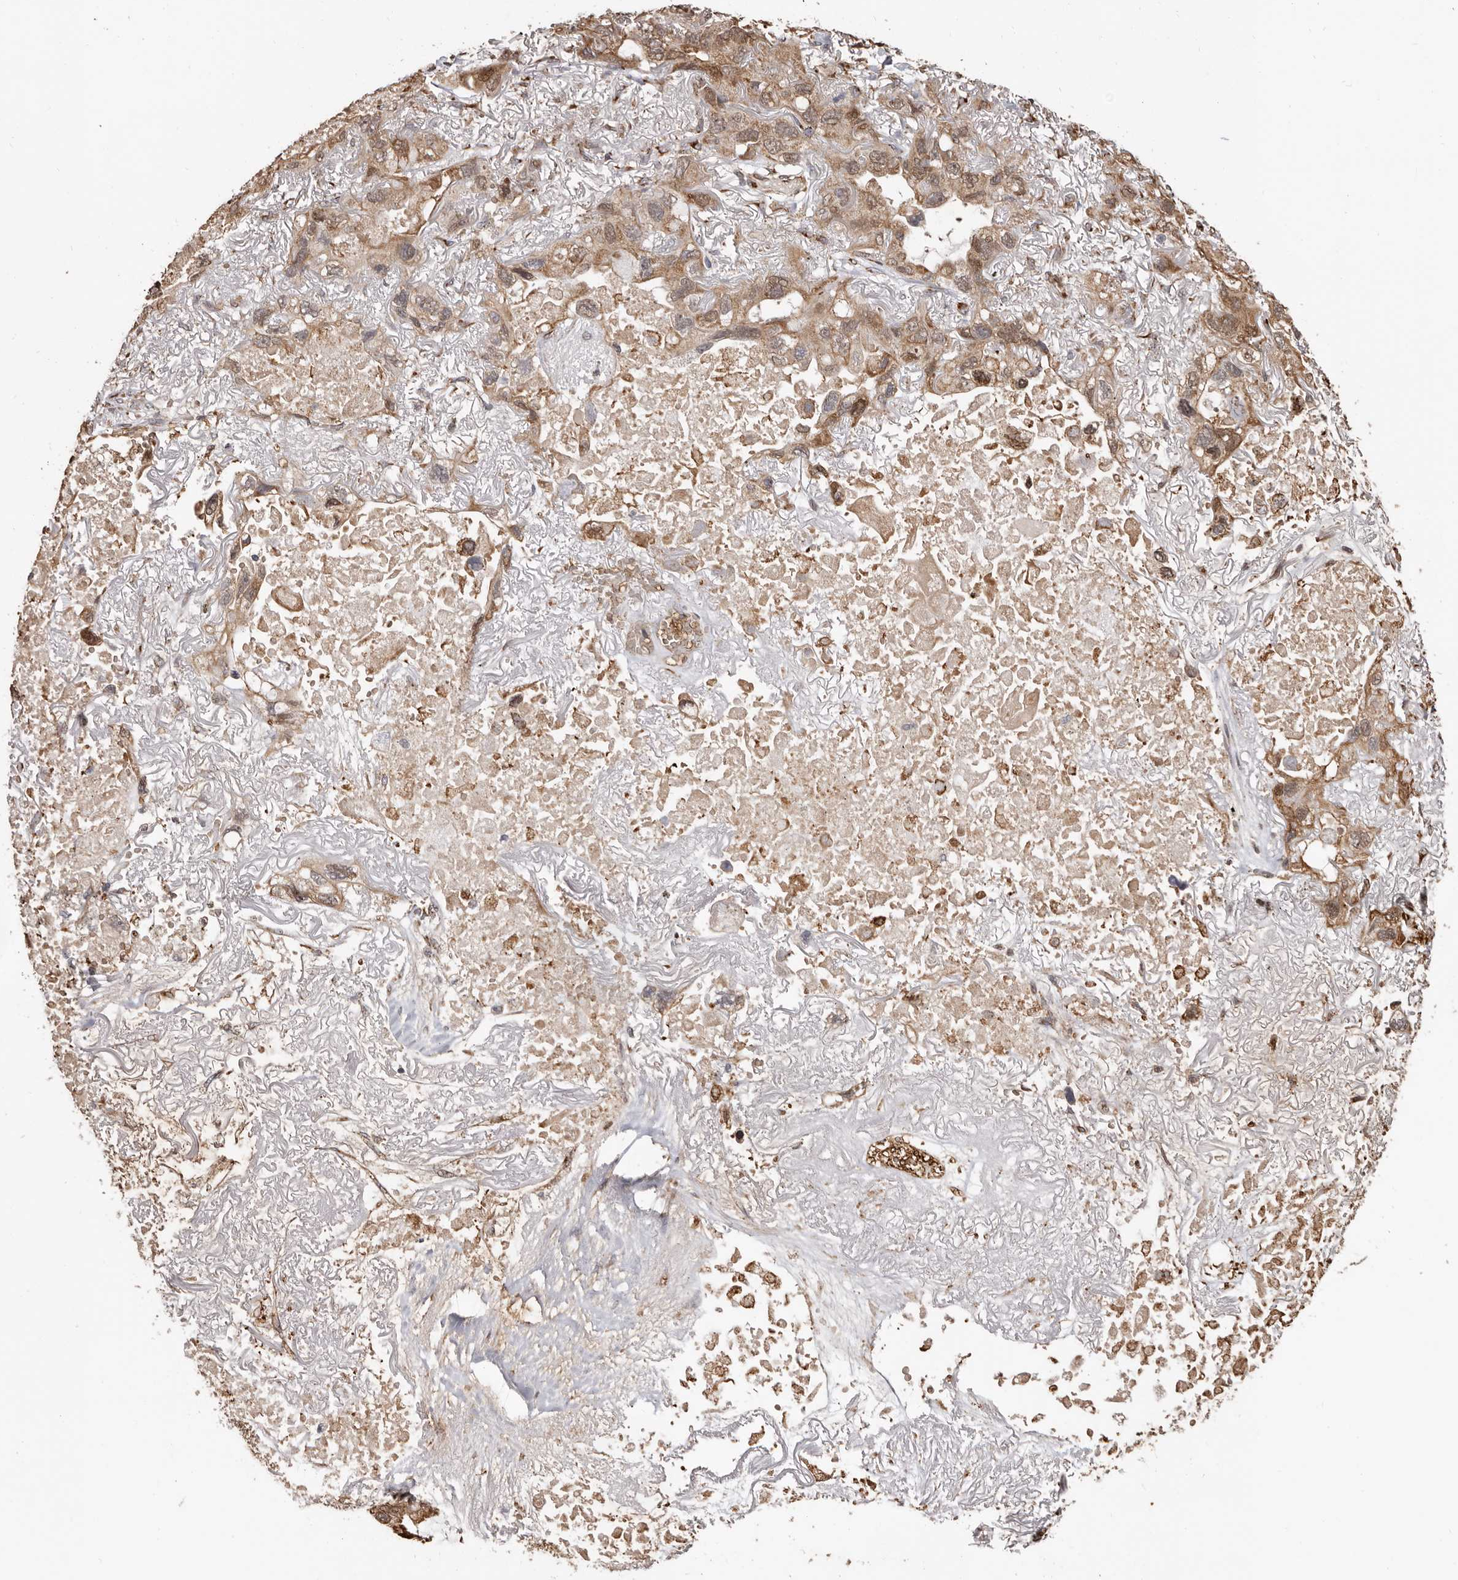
{"staining": {"intensity": "moderate", "quantity": ">75%", "location": "cytoplasmic/membranous,nuclear"}, "tissue": "lung cancer", "cell_type": "Tumor cells", "image_type": "cancer", "snomed": [{"axis": "morphology", "description": "Squamous cell carcinoma, NOS"}, {"axis": "topography", "description": "Lung"}], "caption": "Tumor cells demonstrate moderate cytoplasmic/membranous and nuclear expression in about >75% of cells in lung cancer. (Brightfield microscopy of DAB IHC at high magnification).", "gene": "ENTREP1", "patient": {"sex": "female", "age": 73}}